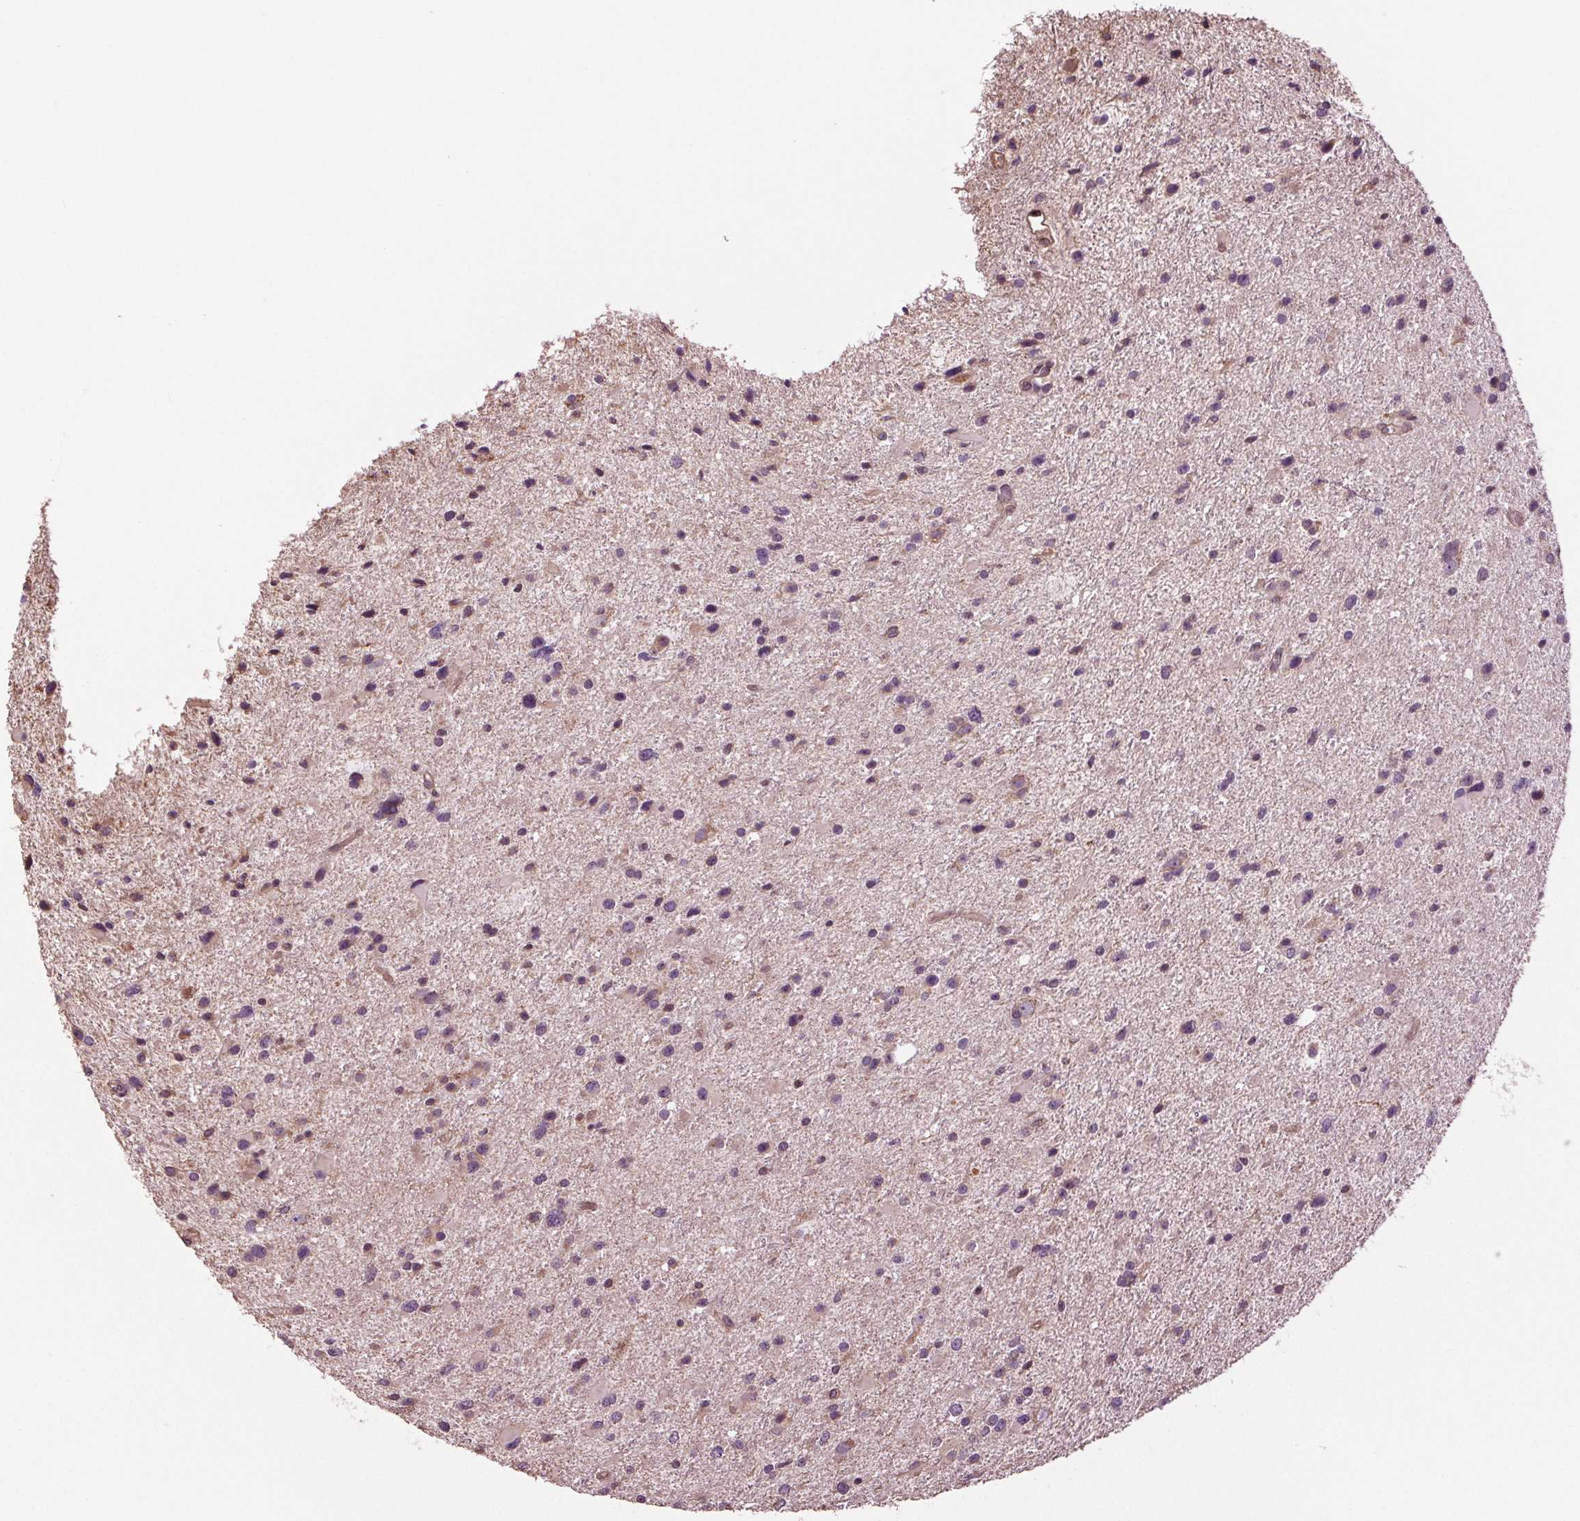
{"staining": {"intensity": "weak", "quantity": "<25%", "location": "cytoplasmic/membranous"}, "tissue": "glioma", "cell_type": "Tumor cells", "image_type": "cancer", "snomed": [{"axis": "morphology", "description": "Glioma, malignant, Low grade"}, {"axis": "topography", "description": "Brain"}], "caption": "Tumor cells are negative for protein expression in human glioma. (DAB (3,3'-diaminobenzidine) IHC with hematoxylin counter stain).", "gene": "RNPEP", "patient": {"sex": "female", "age": 32}}